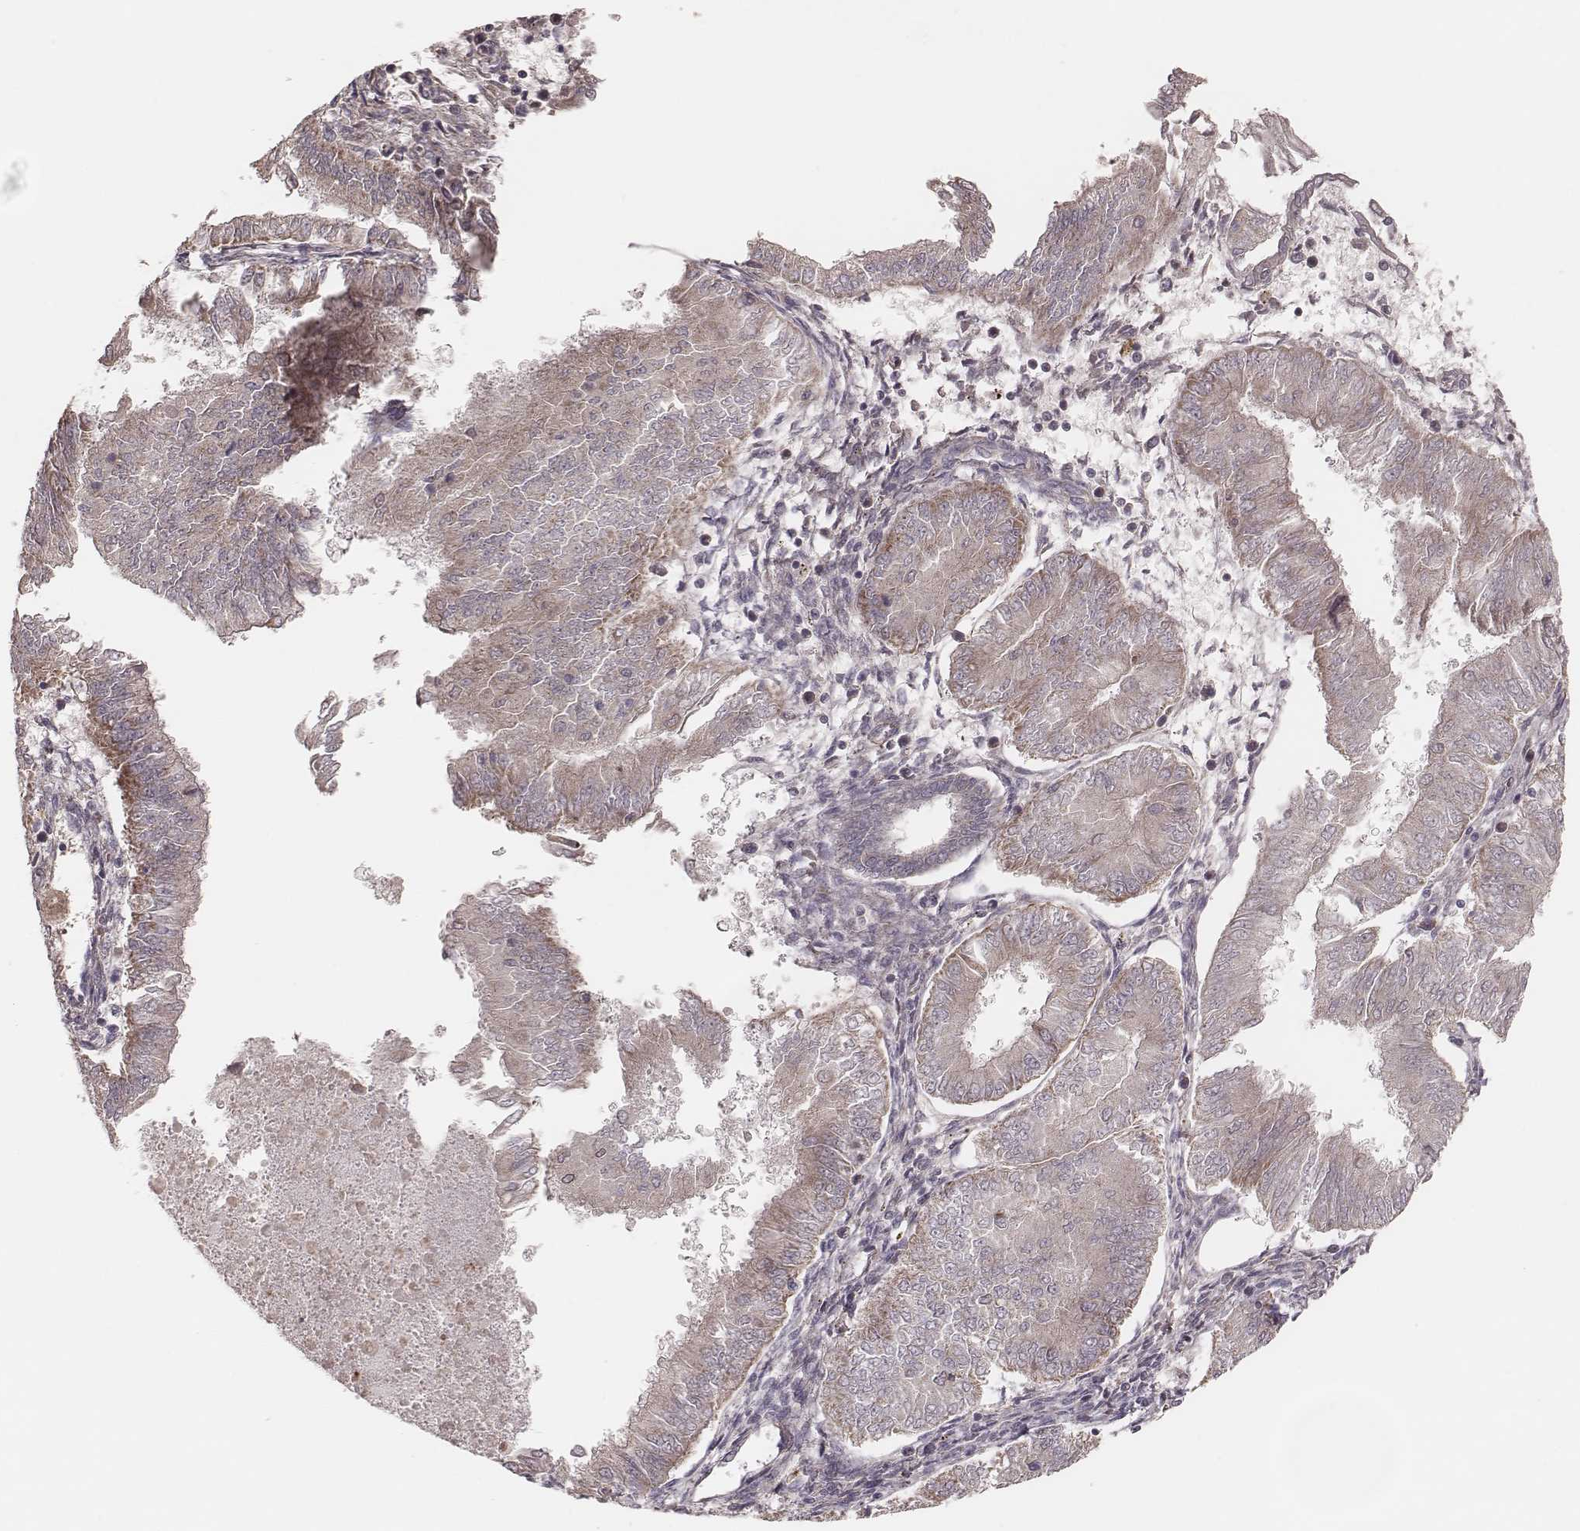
{"staining": {"intensity": "weak", "quantity": "<25%", "location": "cytoplasmic/membranous"}, "tissue": "endometrial cancer", "cell_type": "Tumor cells", "image_type": "cancer", "snomed": [{"axis": "morphology", "description": "Adenocarcinoma, NOS"}, {"axis": "topography", "description": "Endometrium"}], "caption": "Tumor cells show no significant protein positivity in endometrial cancer (adenocarcinoma).", "gene": "MRPS27", "patient": {"sex": "female", "age": 53}}